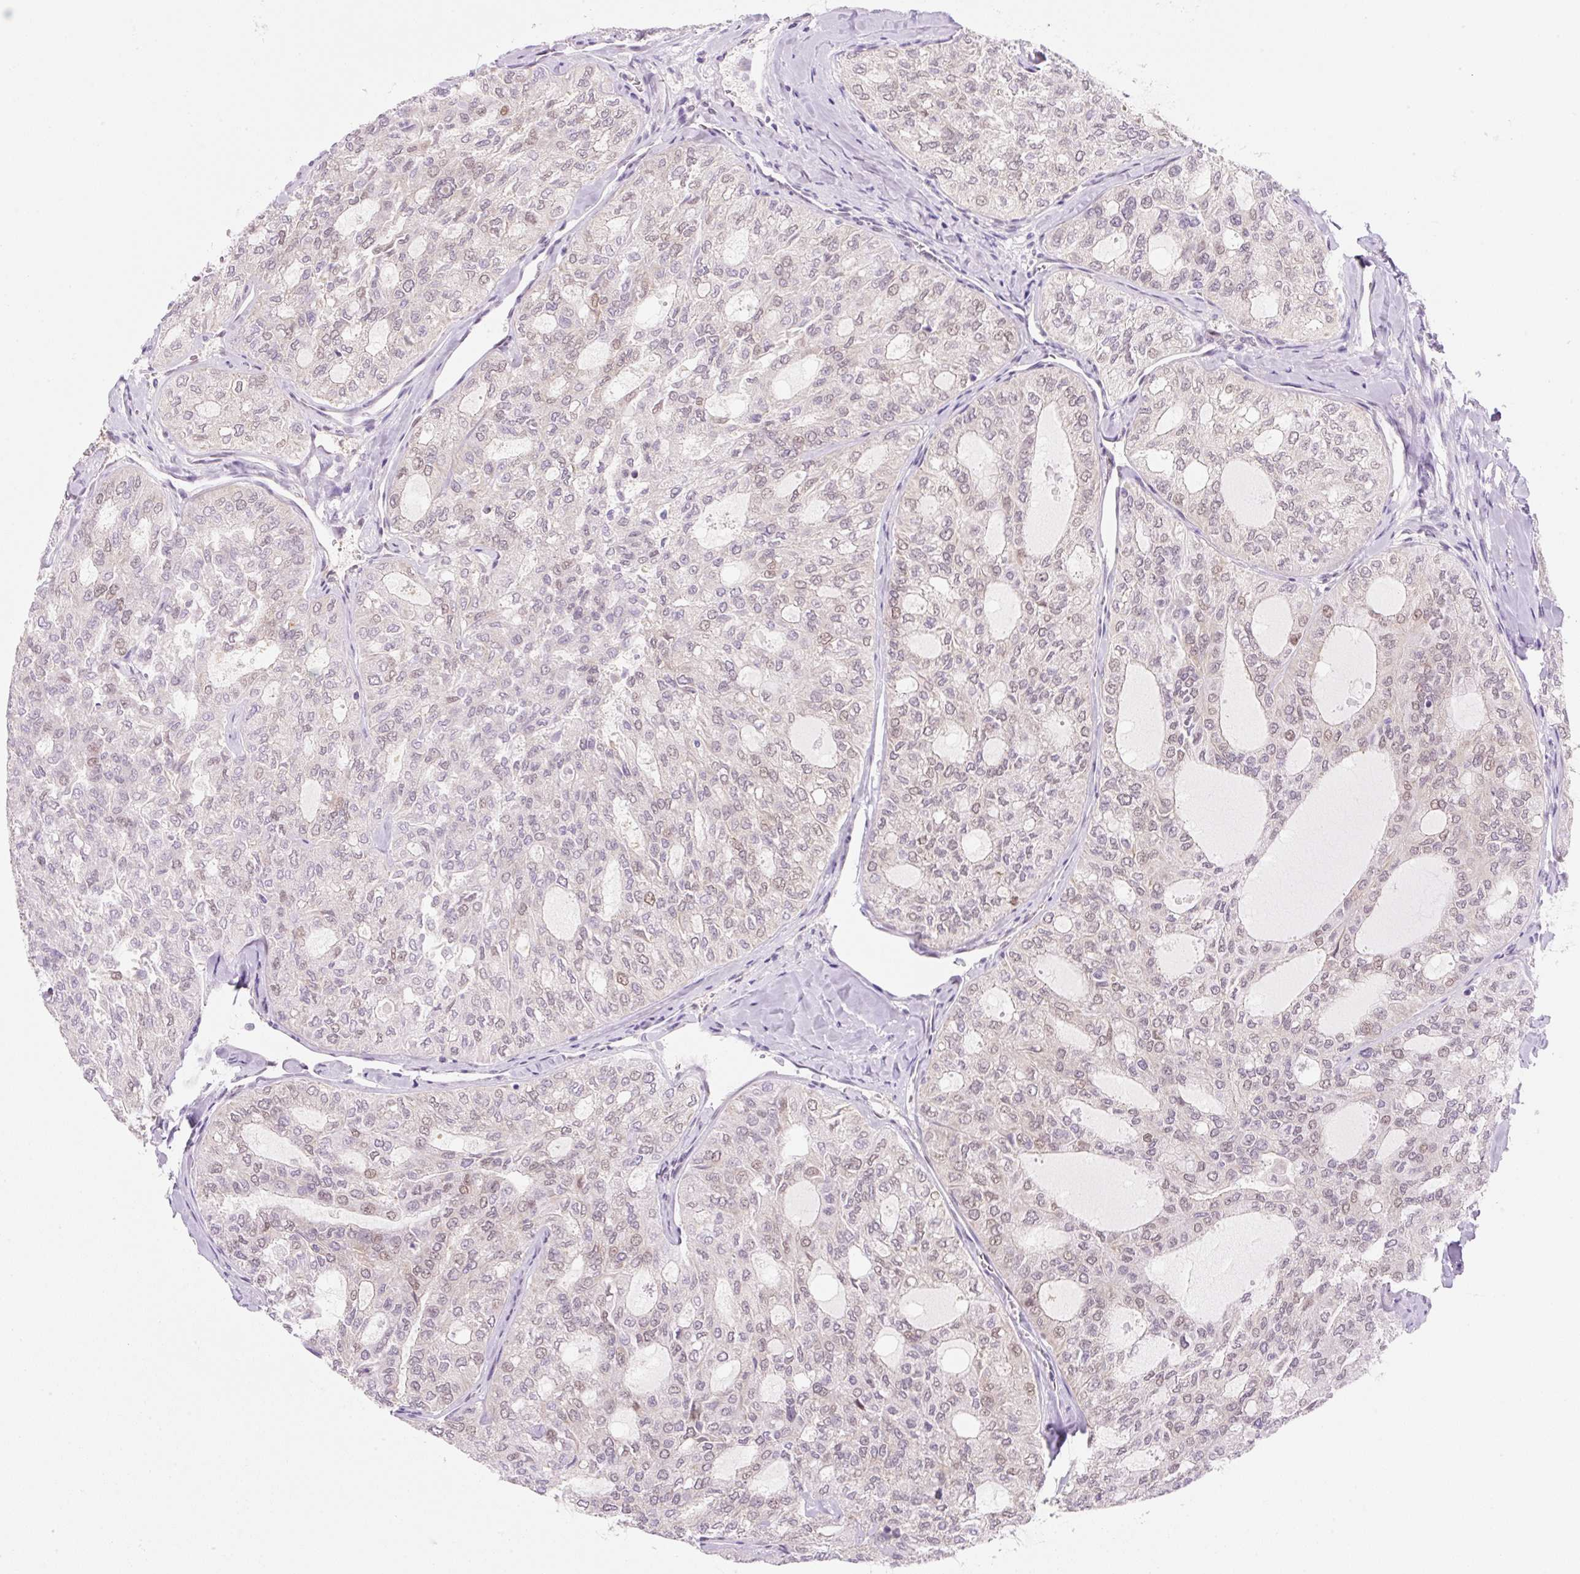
{"staining": {"intensity": "weak", "quantity": "25%-75%", "location": "nuclear"}, "tissue": "thyroid cancer", "cell_type": "Tumor cells", "image_type": "cancer", "snomed": [{"axis": "morphology", "description": "Follicular adenoma carcinoma, NOS"}, {"axis": "topography", "description": "Thyroid gland"}], "caption": "Thyroid cancer tissue displays weak nuclear positivity in about 25%-75% of tumor cells, visualized by immunohistochemistry.", "gene": "SYNE3", "patient": {"sex": "male", "age": 75}}